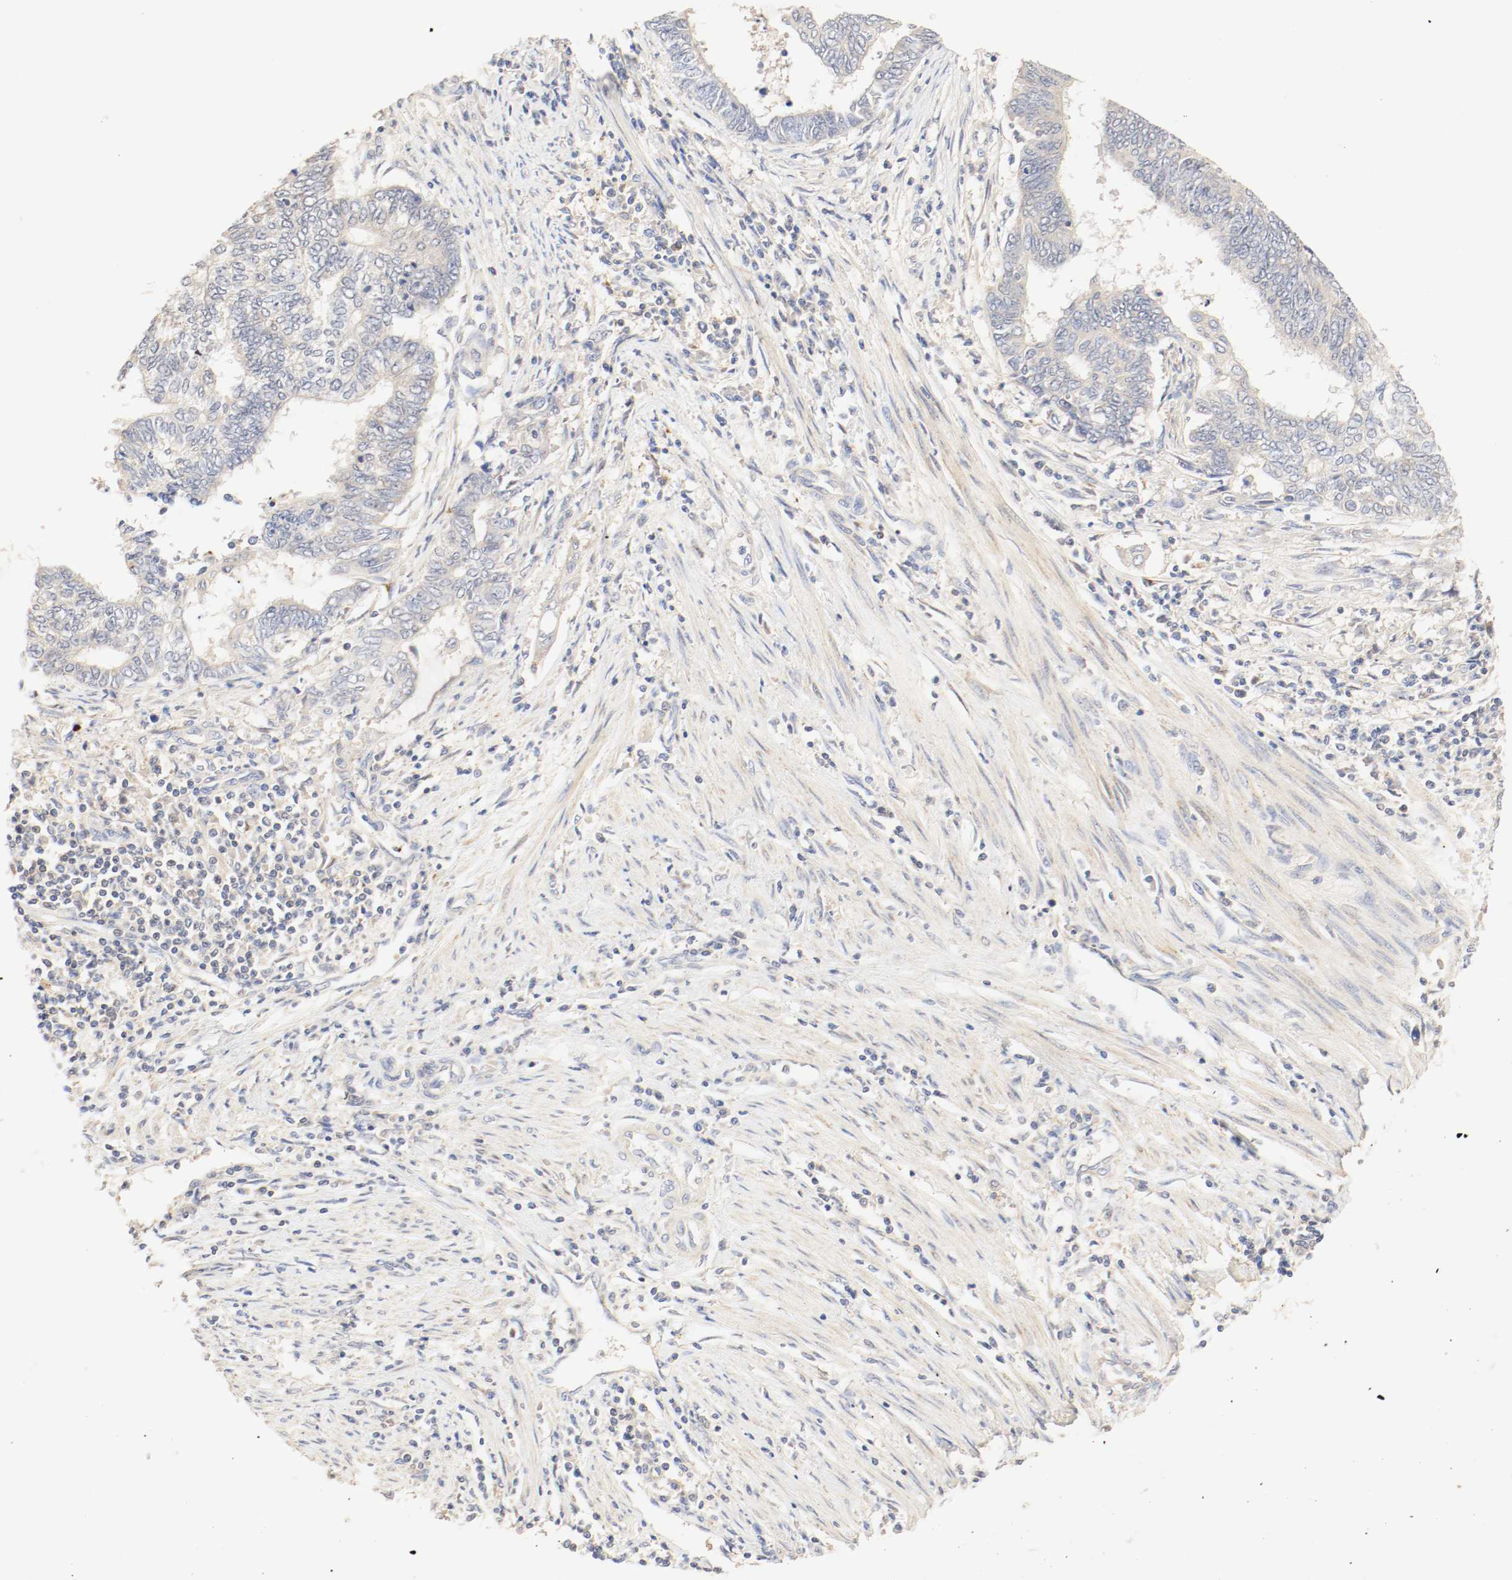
{"staining": {"intensity": "weak", "quantity": ">75%", "location": "cytoplasmic/membranous"}, "tissue": "endometrial cancer", "cell_type": "Tumor cells", "image_type": "cancer", "snomed": [{"axis": "morphology", "description": "Adenocarcinoma, NOS"}, {"axis": "topography", "description": "Uterus"}, {"axis": "topography", "description": "Endometrium"}], "caption": "Immunohistochemical staining of human endometrial cancer (adenocarcinoma) displays low levels of weak cytoplasmic/membranous staining in about >75% of tumor cells.", "gene": "GIT1", "patient": {"sex": "female", "age": 70}}